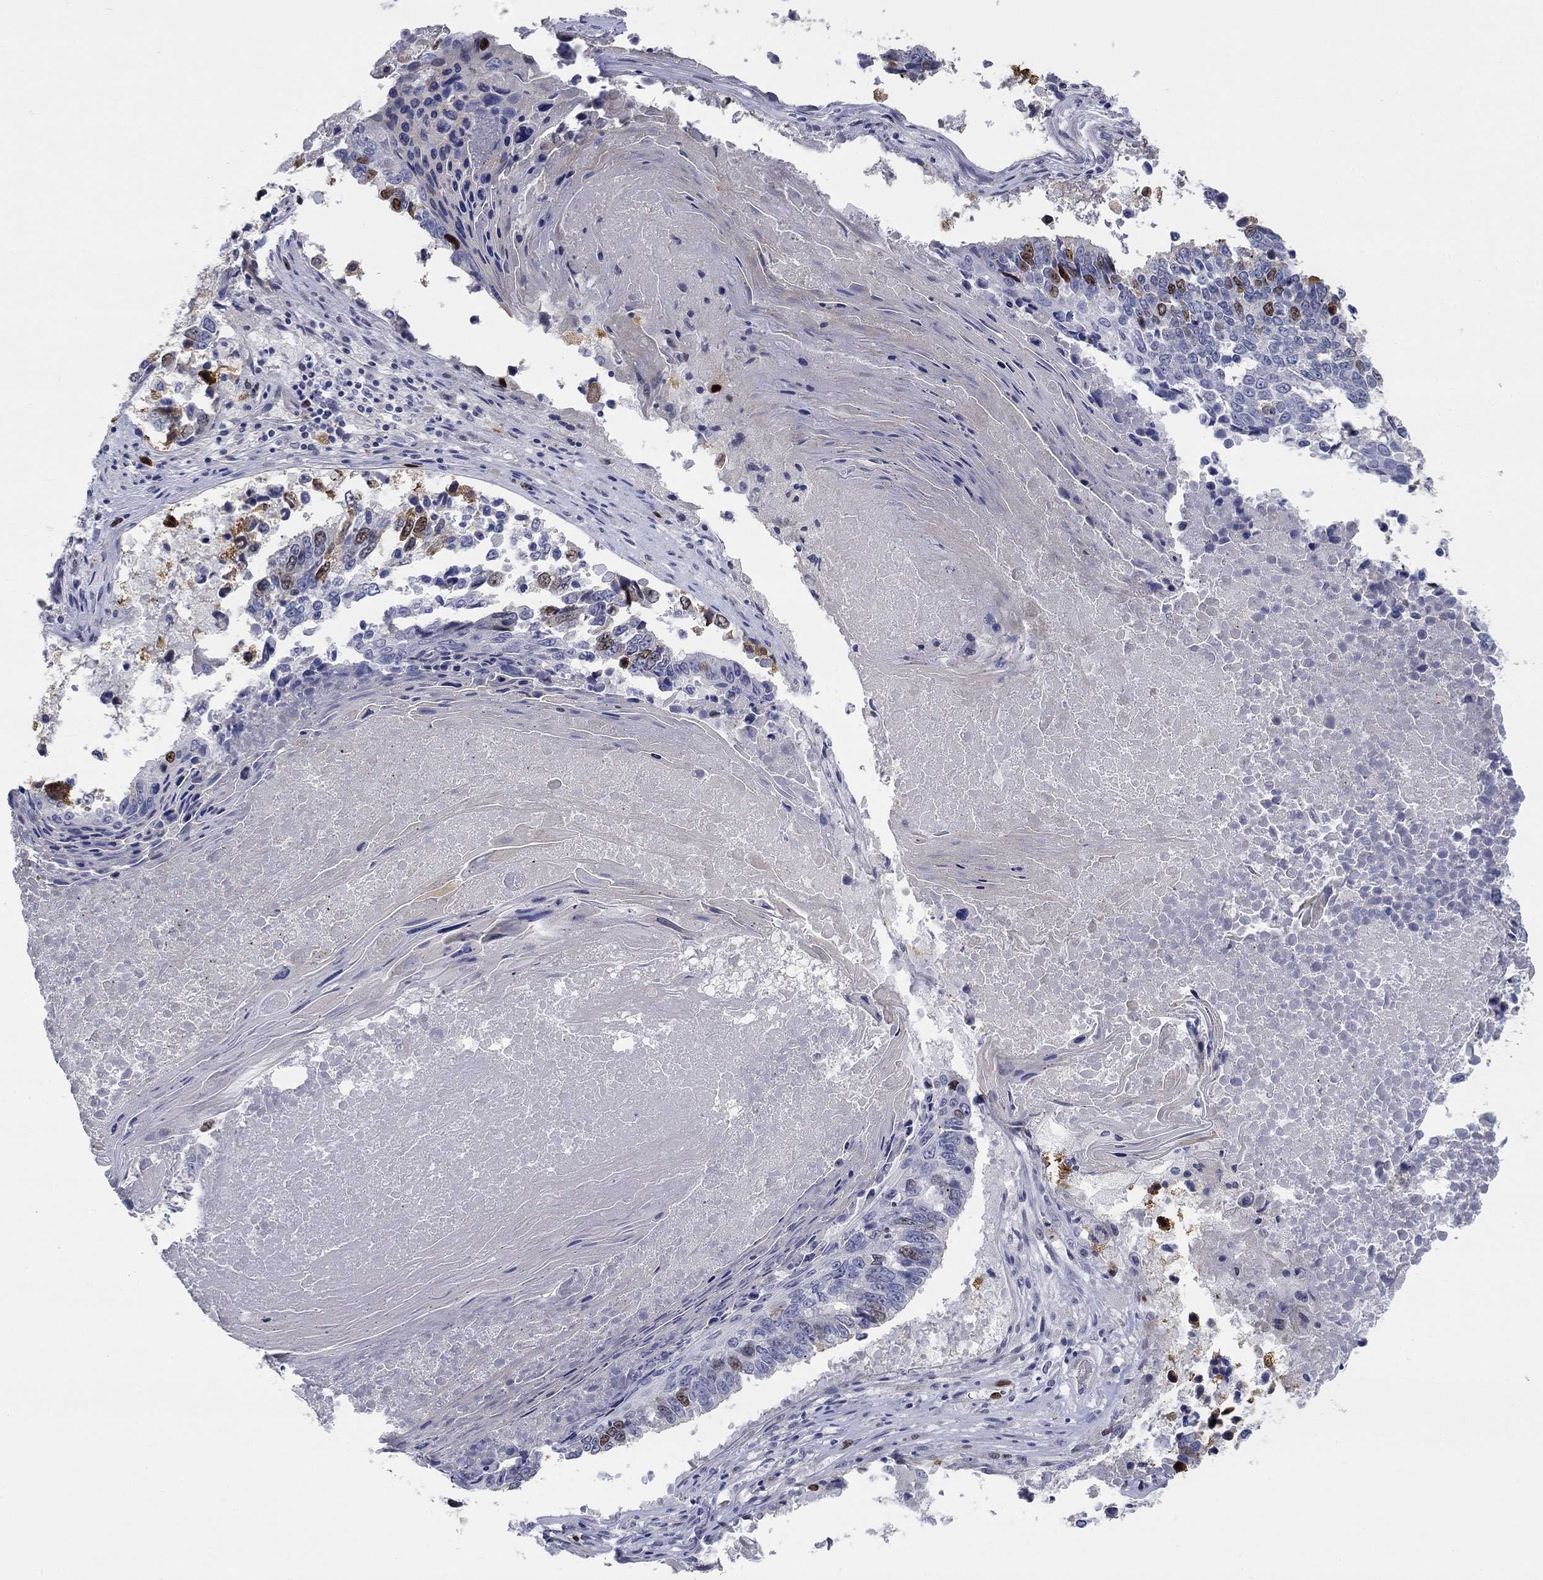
{"staining": {"intensity": "strong", "quantity": "<25%", "location": "nuclear"}, "tissue": "lung cancer", "cell_type": "Tumor cells", "image_type": "cancer", "snomed": [{"axis": "morphology", "description": "Squamous cell carcinoma, NOS"}, {"axis": "topography", "description": "Lung"}], "caption": "Protein analysis of lung squamous cell carcinoma tissue shows strong nuclear positivity in about <25% of tumor cells.", "gene": "PRC1", "patient": {"sex": "male", "age": 73}}